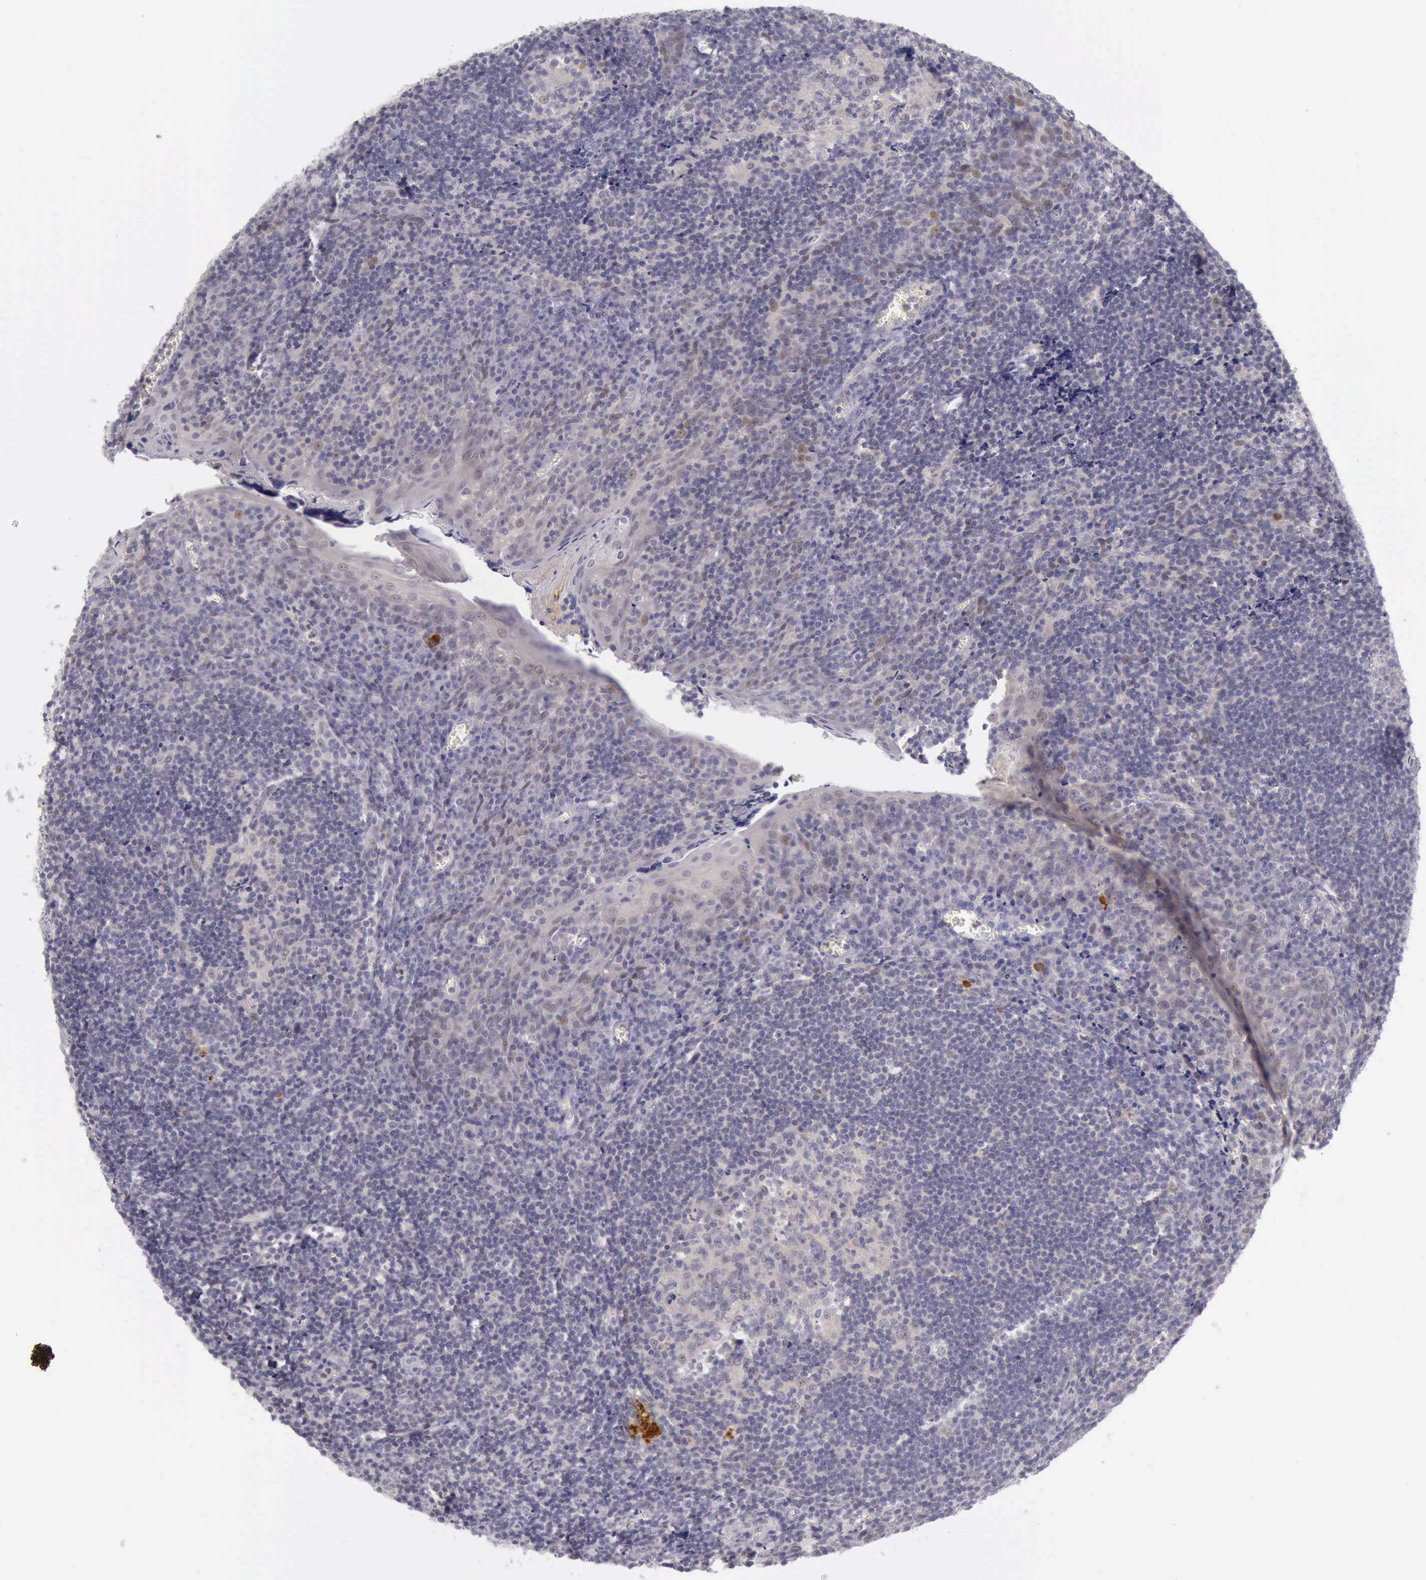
{"staining": {"intensity": "negative", "quantity": "none", "location": "none"}, "tissue": "tonsil", "cell_type": "Germinal center cells", "image_type": "normal", "snomed": [{"axis": "morphology", "description": "Normal tissue, NOS"}, {"axis": "topography", "description": "Tonsil"}], "caption": "DAB (3,3'-diaminobenzidine) immunohistochemical staining of unremarkable human tonsil shows no significant expression in germinal center cells.", "gene": "ARNT2", "patient": {"sex": "male", "age": 20}}